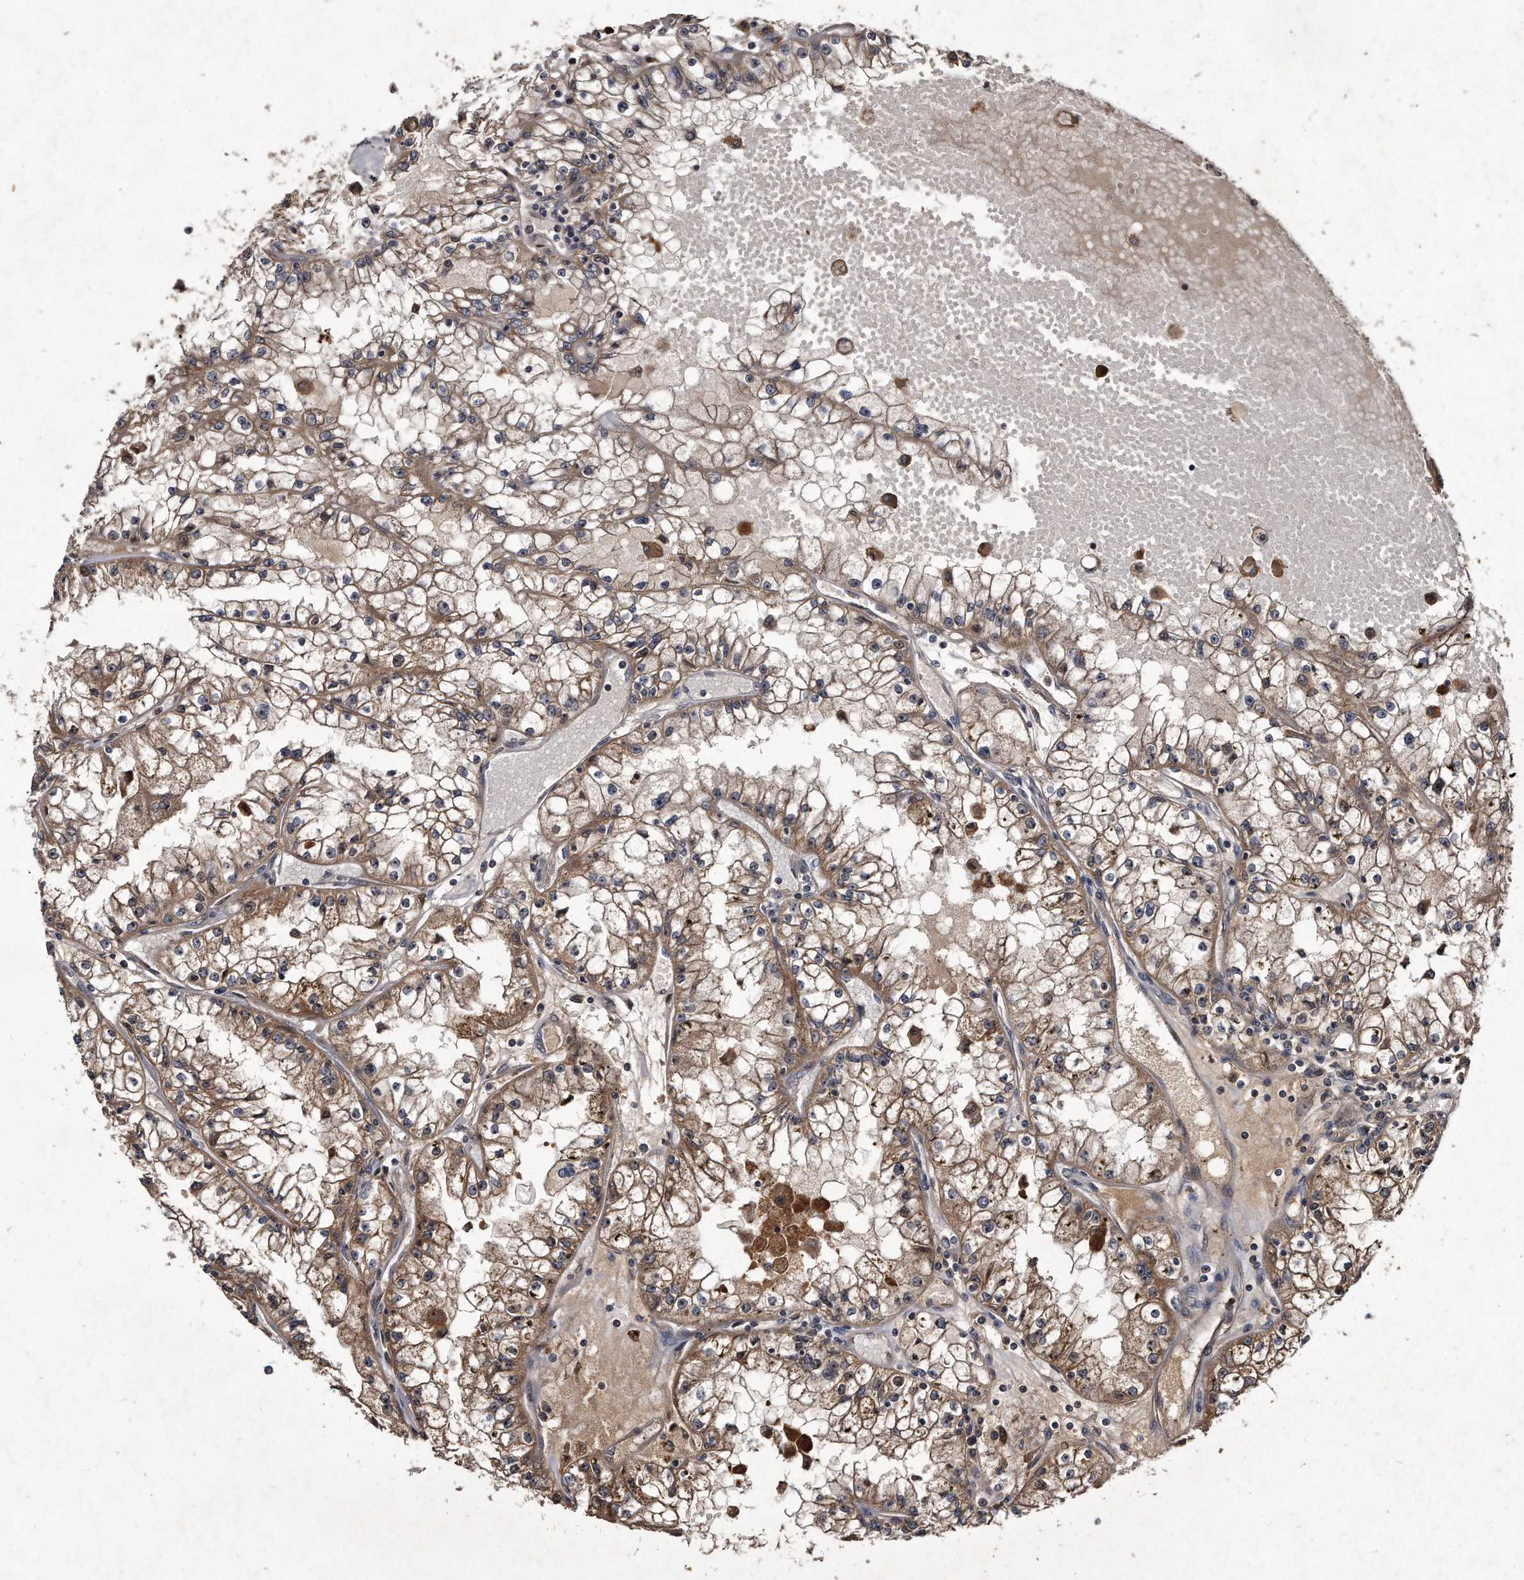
{"staining": {"intensity": "moderate", "quantity": ">75%", "location": "cytoplasmic/membranous"}, "tissue": "renal cancer", "cell_type": "Tumor cells", "image_type": "cancer", "snomed": [{"axis": "morphology", "description": "Adenocarcinoma, NOS"}, {"axis": "topography", "description": "Kidney"}], "caption": "This photomicrograph exhibits adenocarcinoma (renal) stained with immunohistochemistry to label a protein in brown. The cytoplasmic/membranous of tumor cells show moderate positivity for the protein. Nuclei are counter-stained blue.", "gene": "FAM136A", "patient": {"sex": "male", "age": 56}}